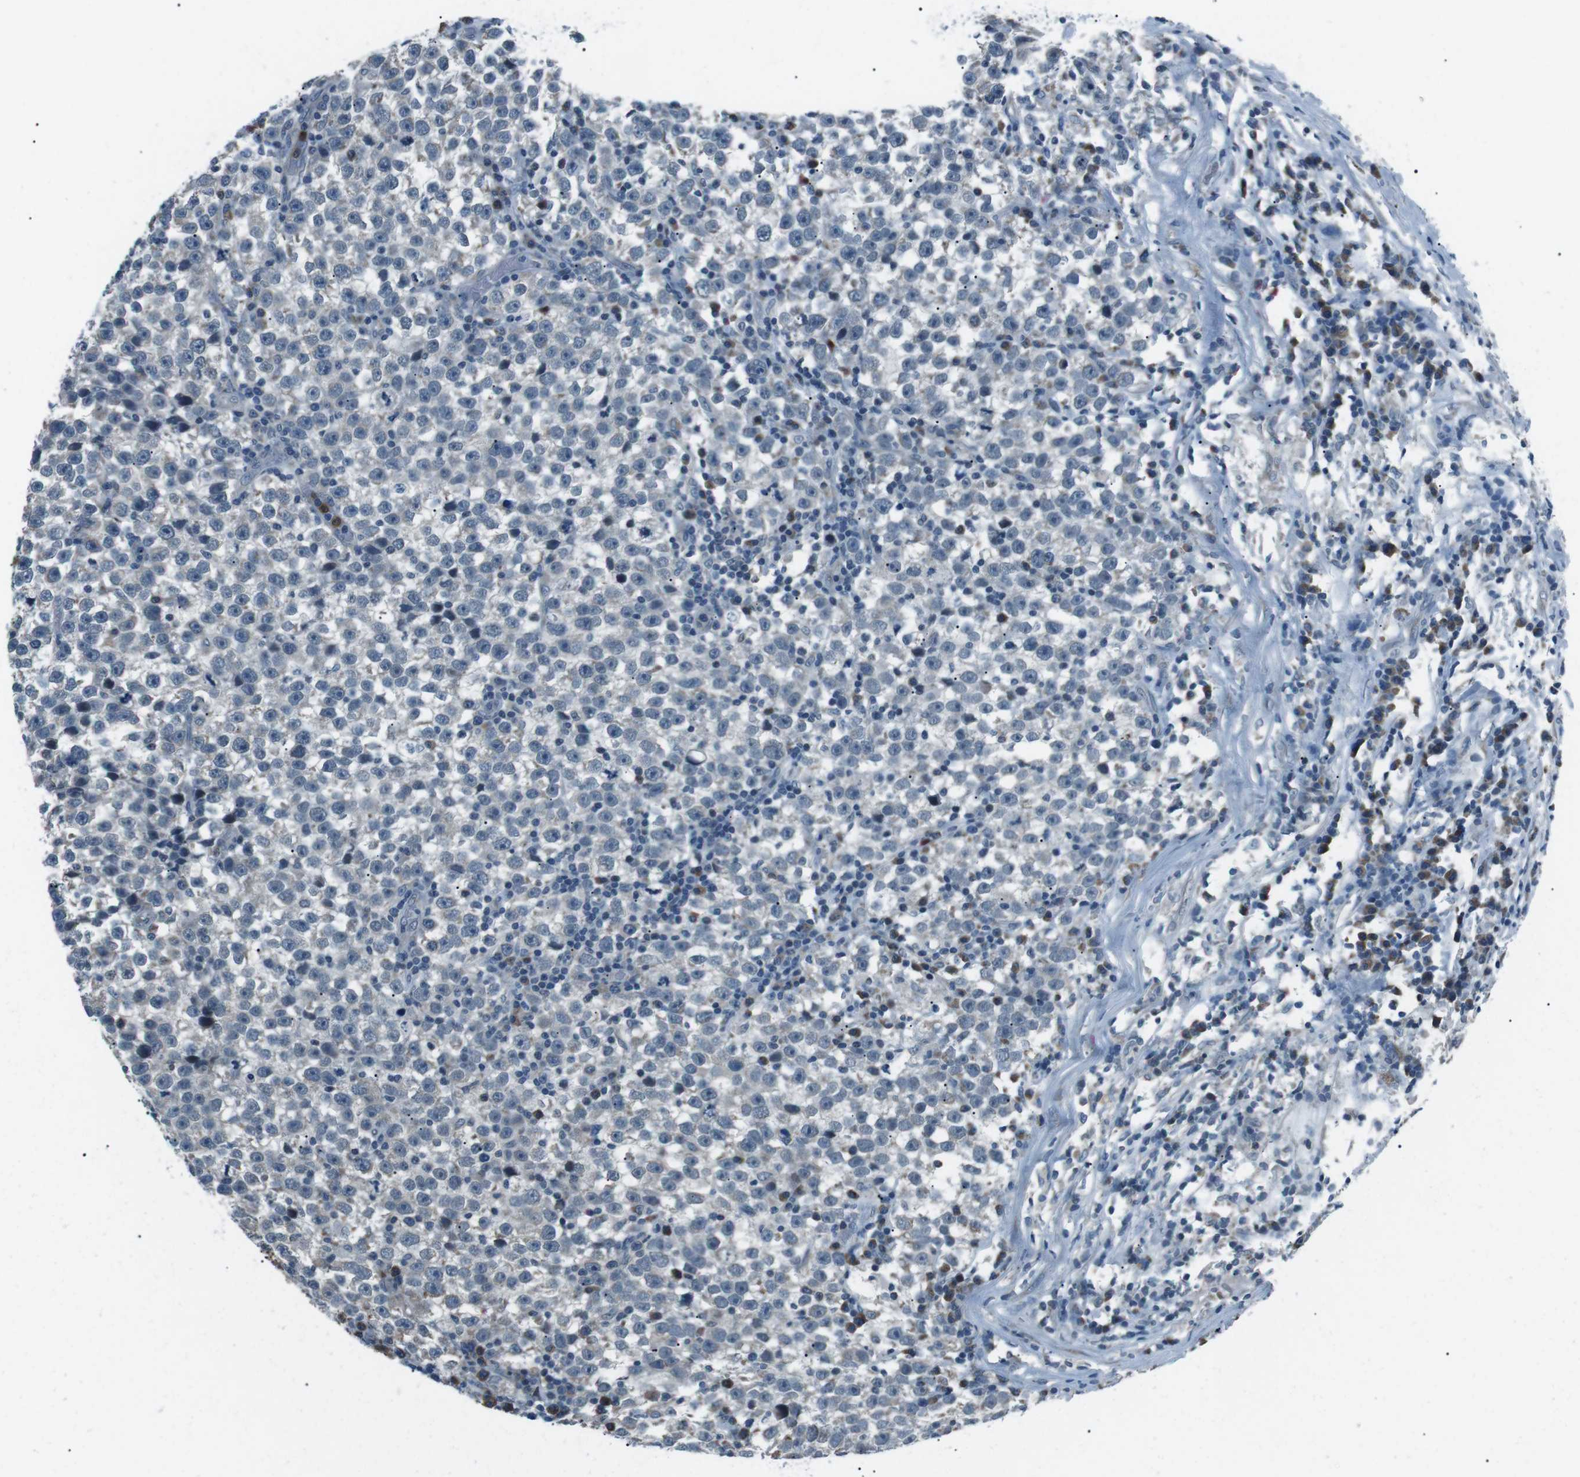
{"staining": {"intensity": "negative", "quantity": "none", "location": "none"}, "tissue": "testis cancer", "cell_type": "Tumor cells", "image_type": "cancer", "snomed": [{"axis": "morphology", "description": "Seminoma, NOS"}, {"axis": "topography", "description": "Testis"}], "caption": "There is no significant expression in tumor cells of testis cancer (seminoma).", "gene": "SERPINB2", "patient": {"sex": "male", "age": 43}}